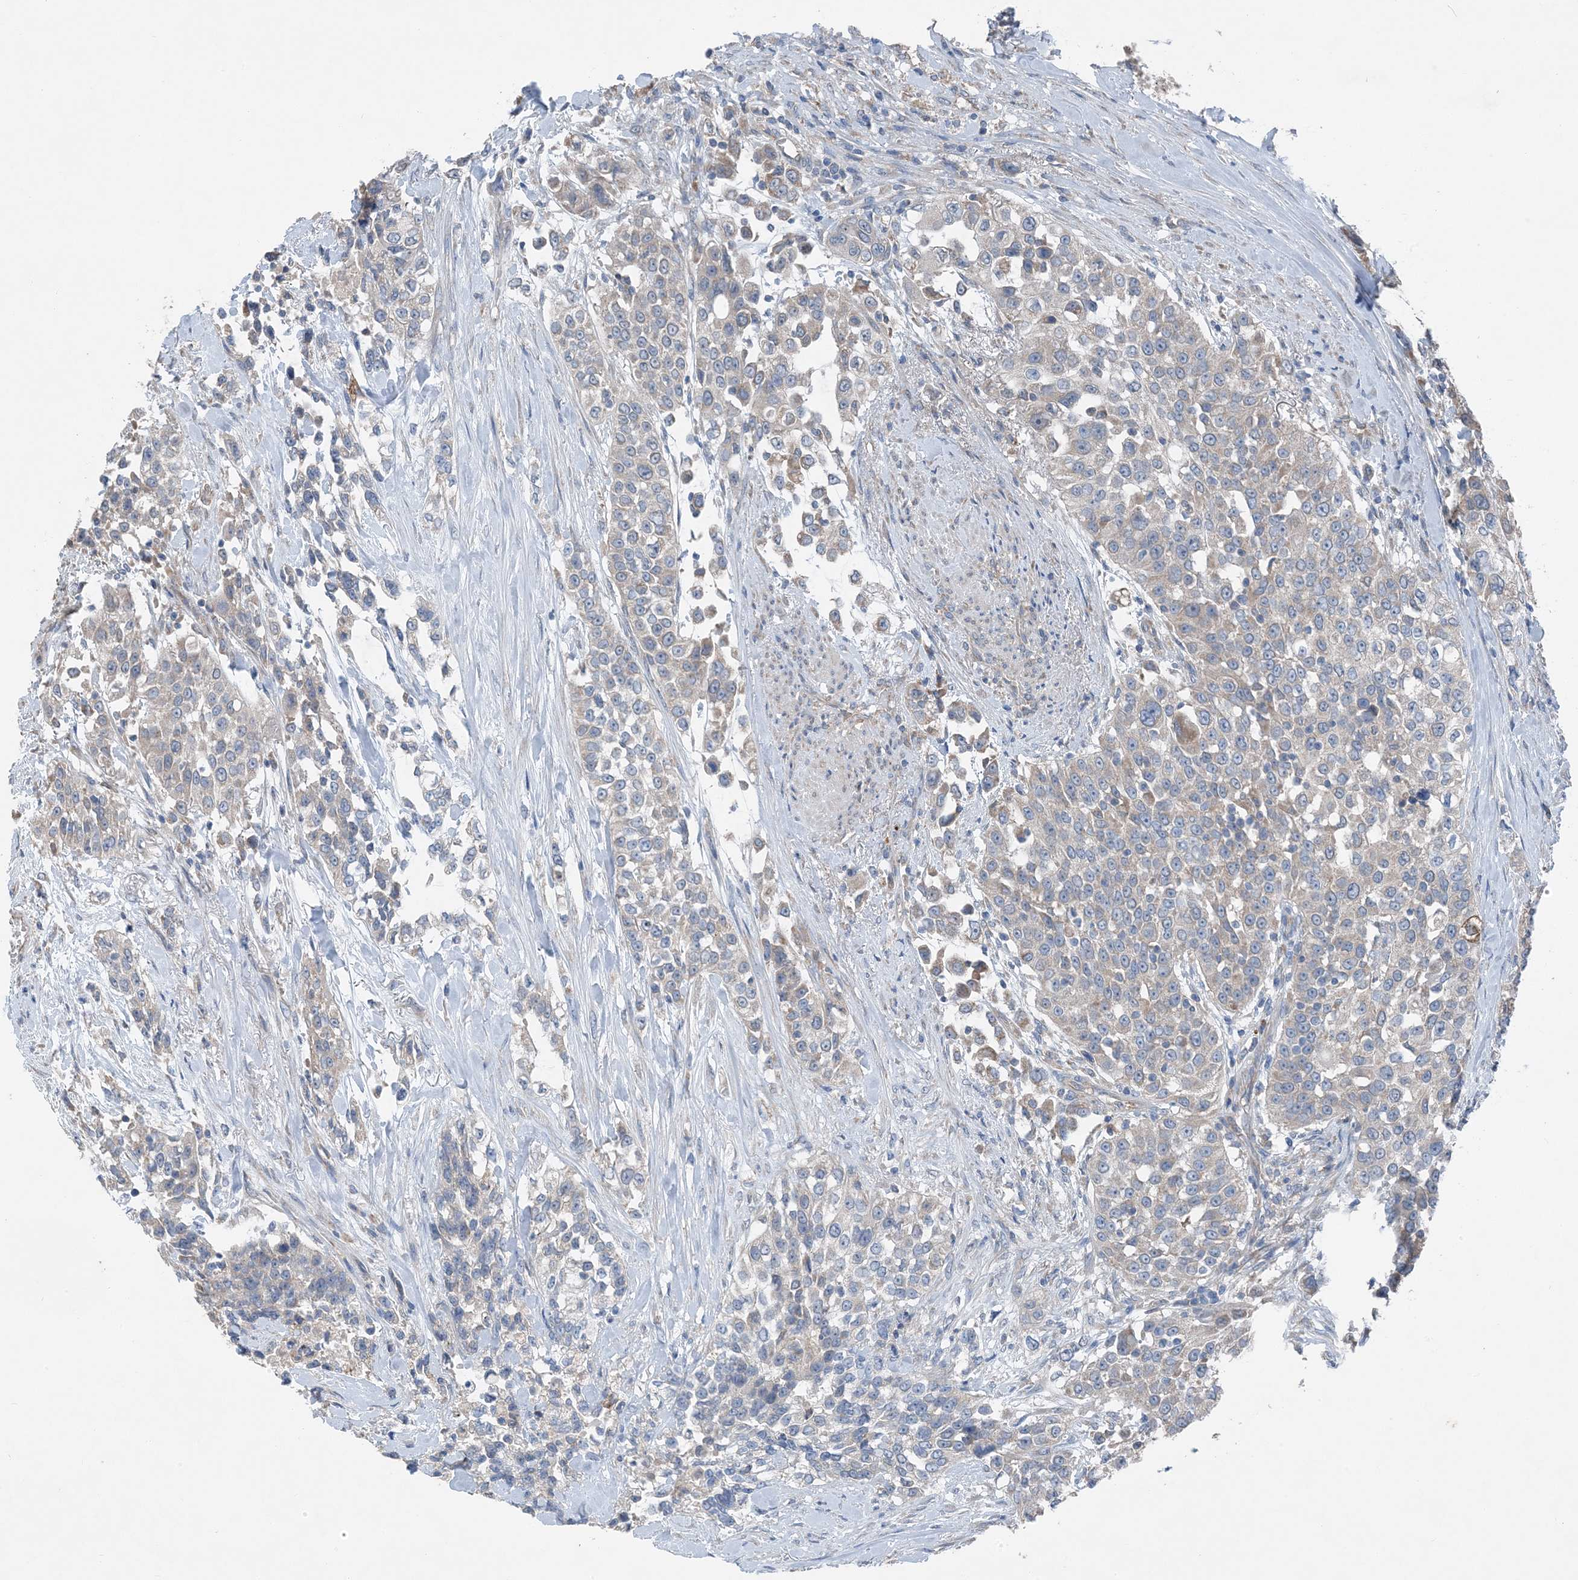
{"staining": {"intensity": "negative", "quantity": "none", "location": "none"}, "tissue": "urothelial cancer", "cell_type": "Tumor cells", "image_type": "cancer", "snomed": [{"axis": "morphology", "description": "Urothelial carcinoma, High grade"}, {"axis": "topography", "description": "Urinary bladder"}], "caption": "High magnification brightfield microscopy of urothelial cancer stained with DAB (brown) and counterstained with hematoxylin (blue): tumor cells show no significant expression.", "gene": "DHX30", "patient": {"sex": "female", "age": 80}}